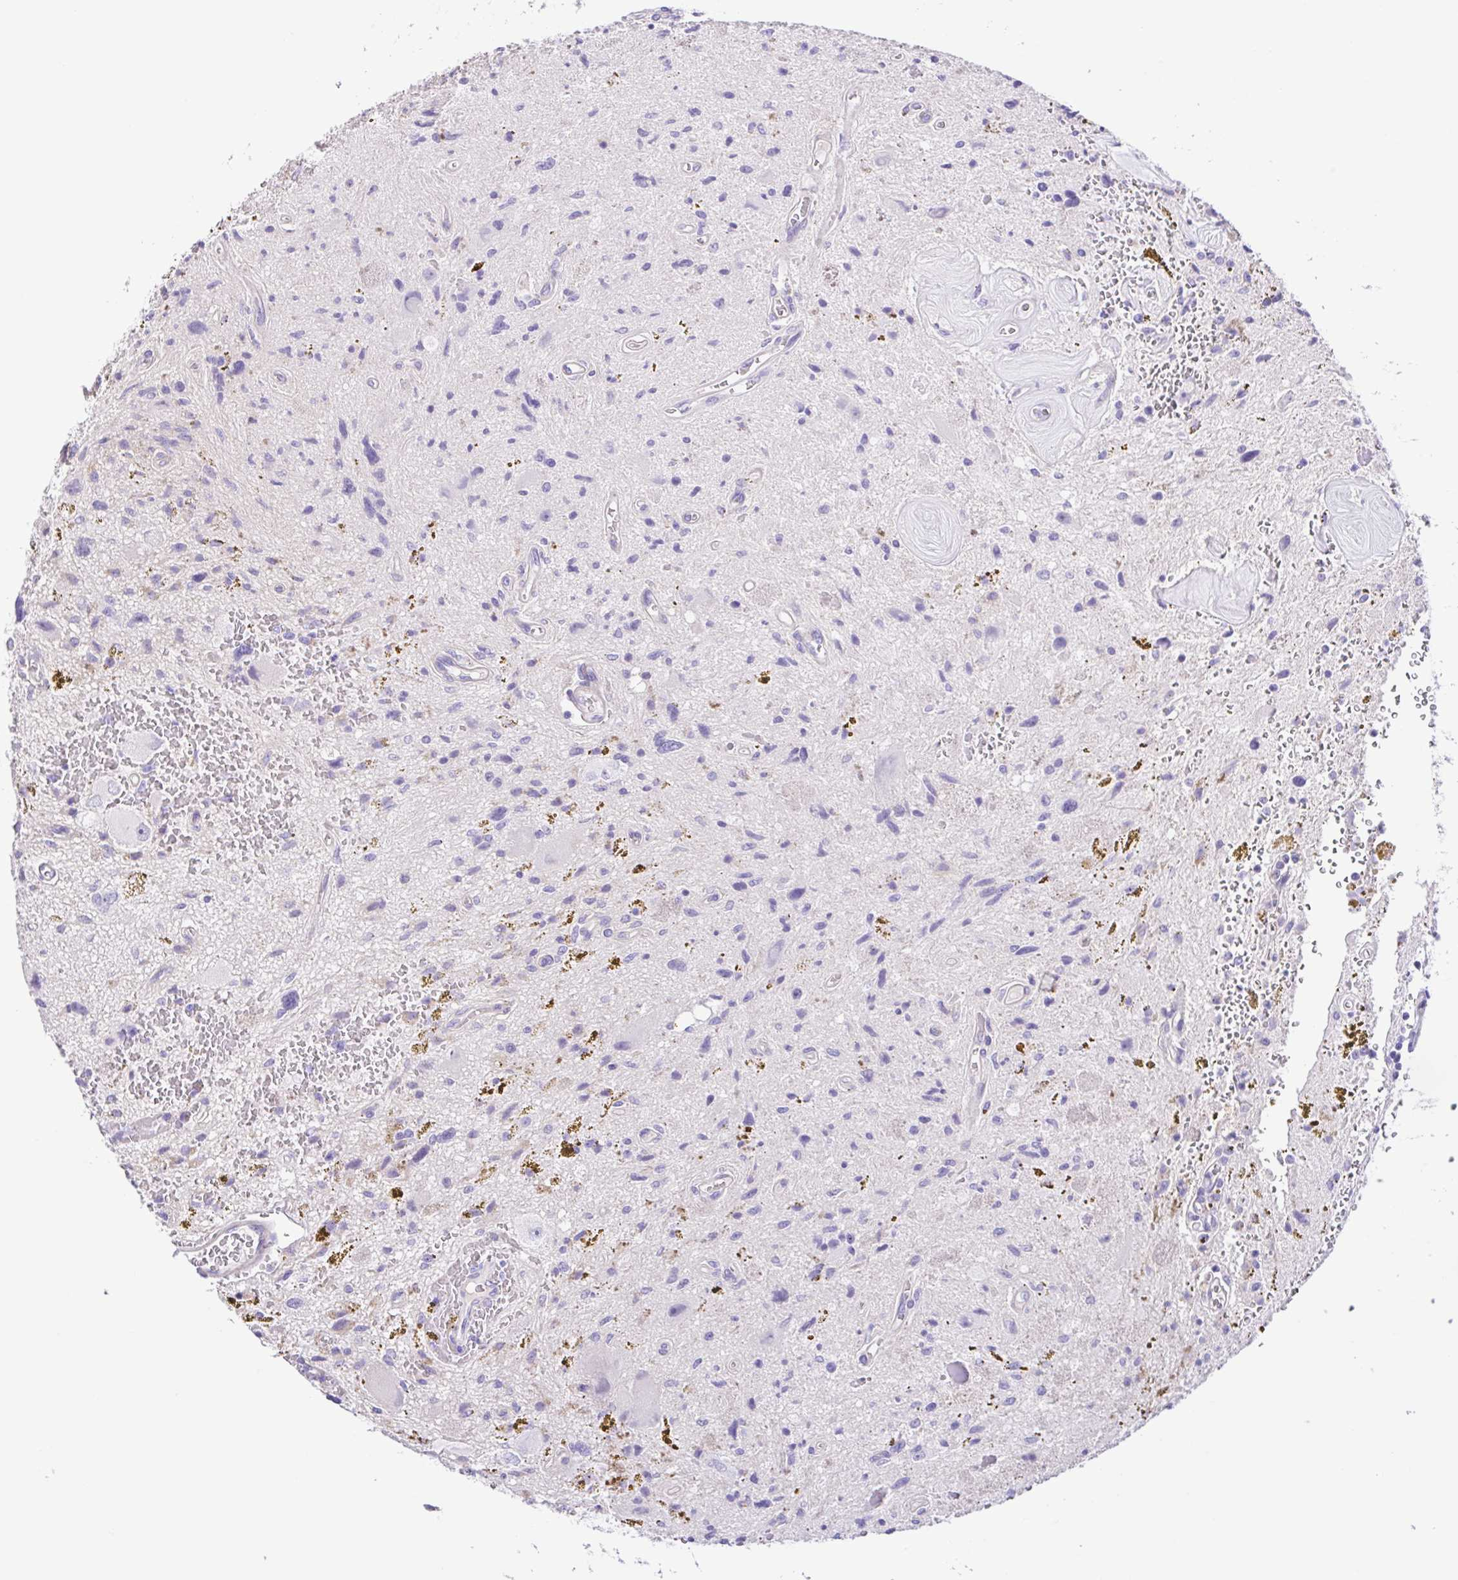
{"staining": {"intensity": "negative", "quantity": "none", "location": "none"}, "tissue": "glioma", "cell_type": "Tumor cells", "image_type": "cancer", "snomed": [{"axis": "morphology", "description": "Glioma, malignant, Low grade"}, {"axis": "topography", "description": "Cerebellum"}], "caption": "This is a histopathology image of IHC staining of malignant glioma (low-grade), which shows no expression in tumor cells.", "gene": "ISM2", "patient": {"sex": "female", "age": 14}}